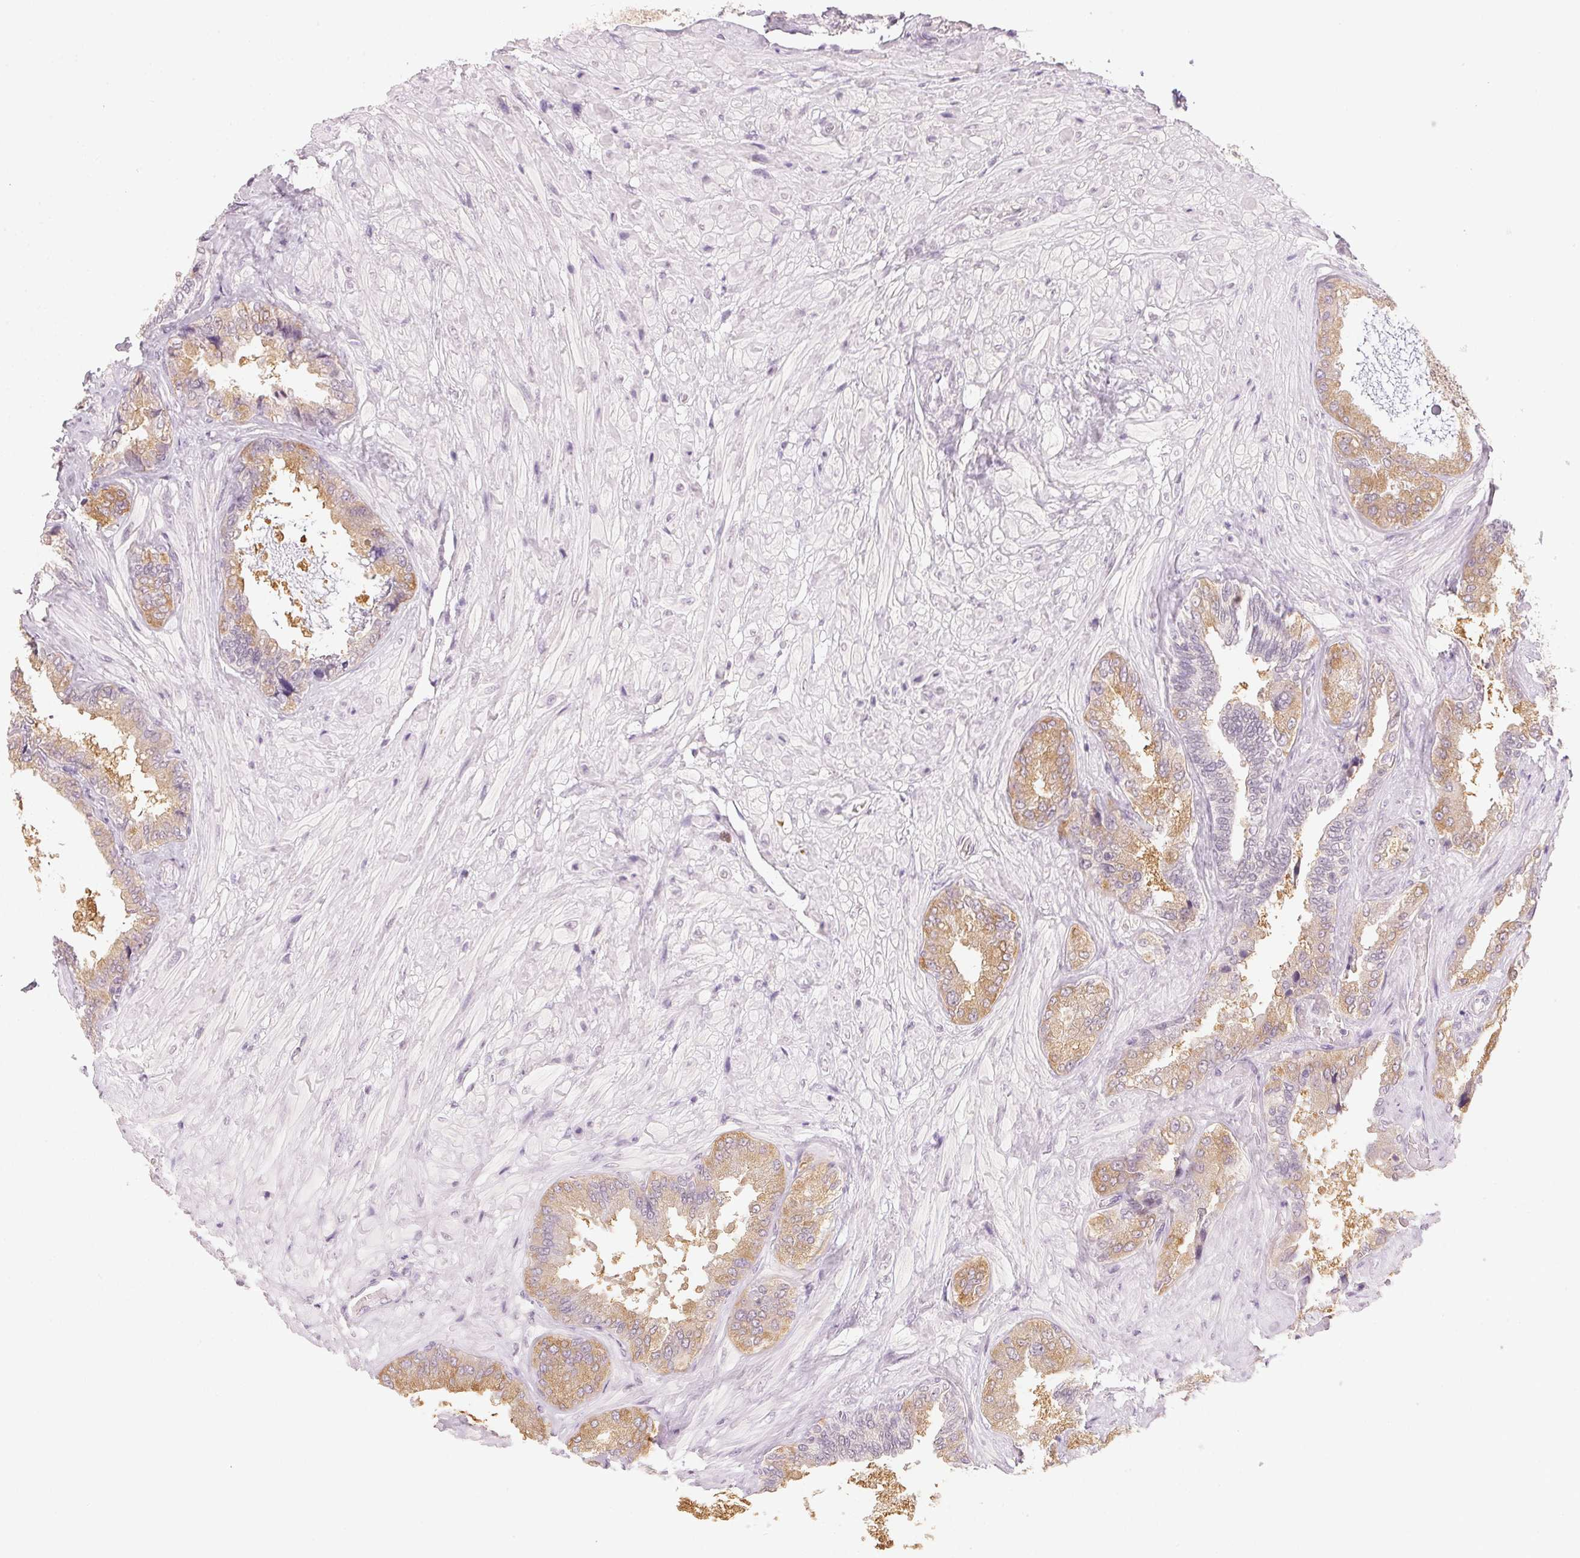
{"staining": {"intensity": "moderate", "quantity": "25%-75%", "location": "cytoplasmic/membranous"}, "tissue": "seminal vesicle", "cell_type": "Glandular cells", "image_type": "normal", "snomed": [{"axis": "morphology", "description": "Normal tissue, NOS"}, {"axis": "topography", "description": "Seminal veicle"}], "caption": "High-power microscopy captured an IHC photomicrograph of normal seminal vesicle, revealing moderate cytoplasmic/membranous expression in about 25%-75% of glandular cells.", "gene": "KPRP", "patient": {"sex": "male", "age": 68}}